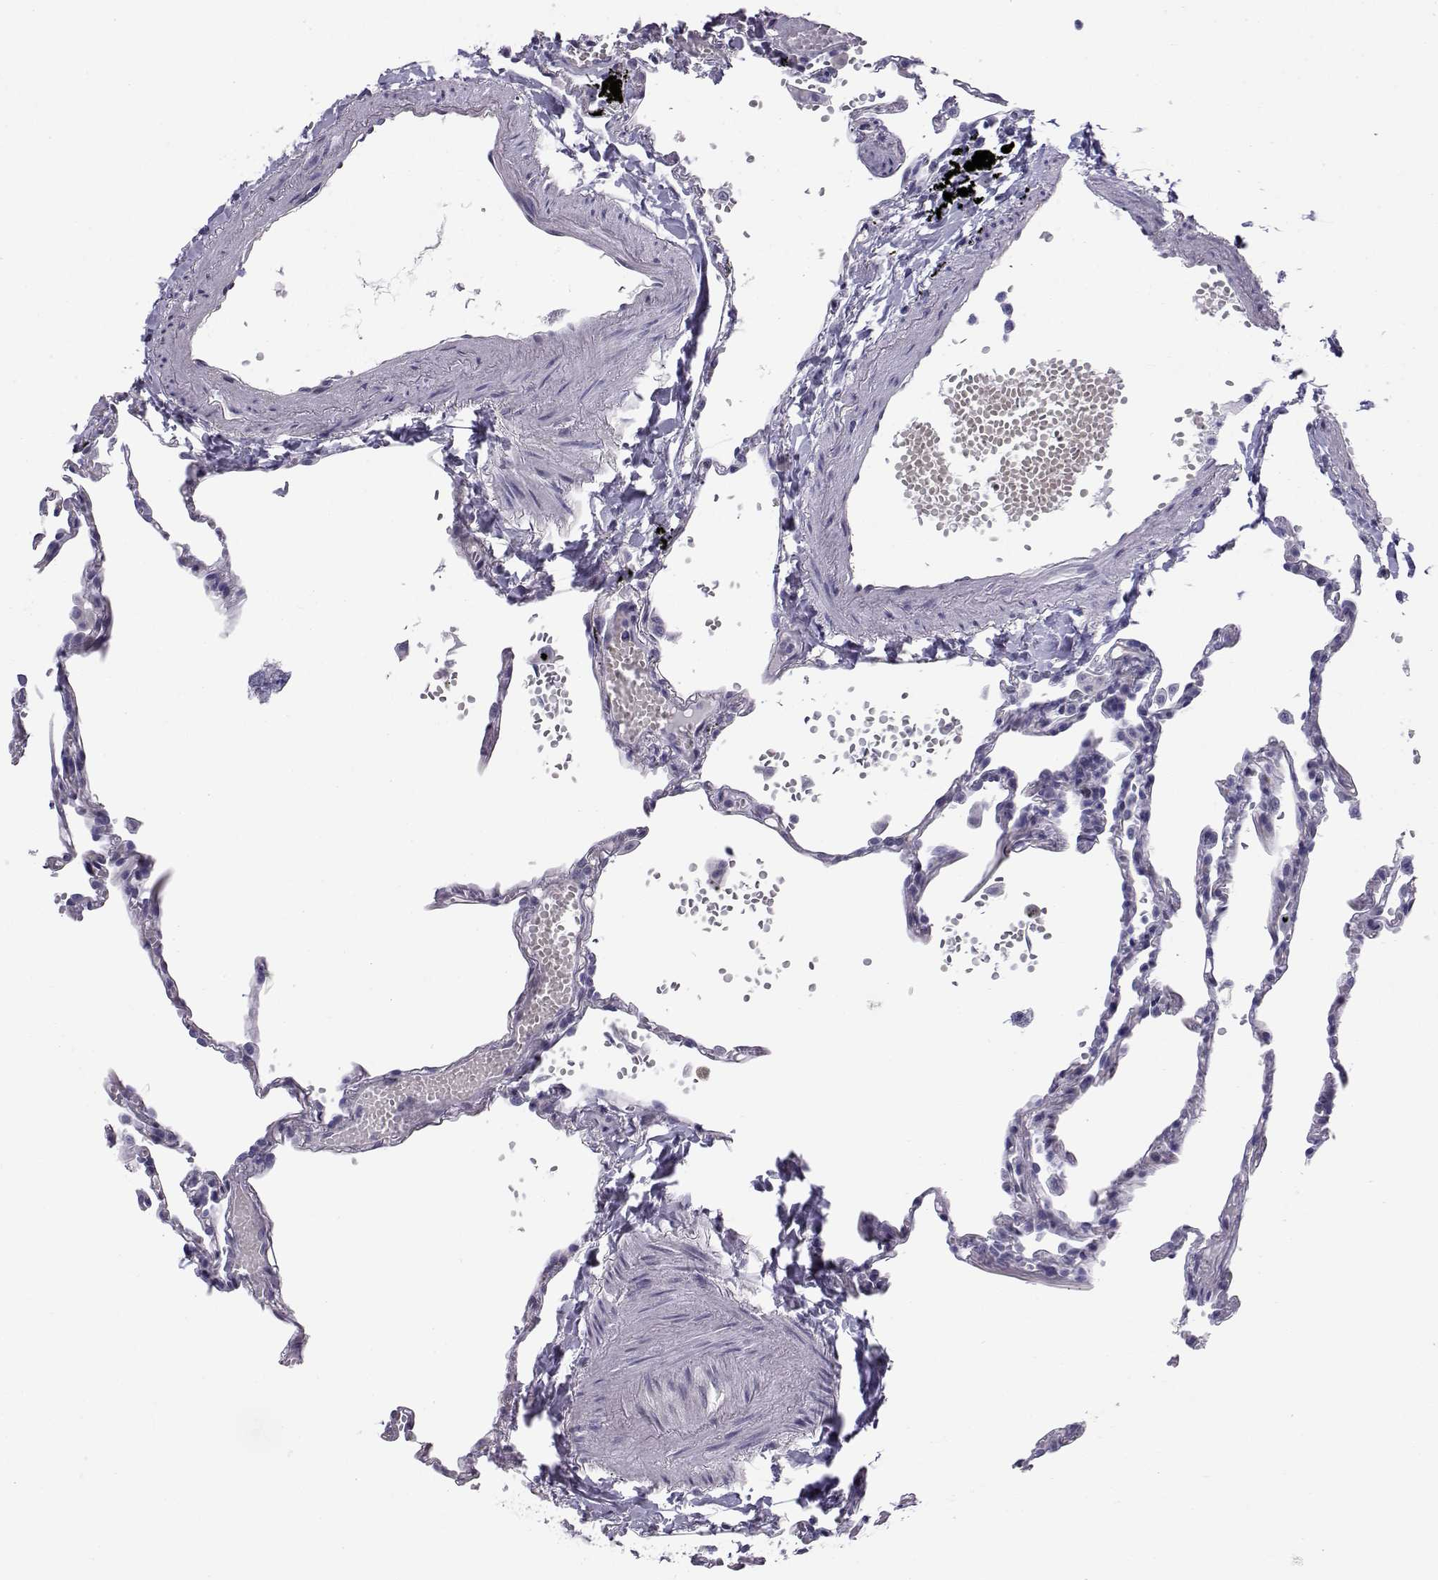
{"staining": {"intensity": "negative", "quantity": "none", "location": "none"}, "tissue": "lung", "cell_type": "Alveolar cells", "image_type": "normal", "snomed": [{"axis": "morphology", "description": "Normal tissue, NOS"}, {"axis": "topography", "description": "Lung"}], "caption": "This histopathology image is of normal lung stained with IHC to label a protein in brown with the nuclei are counter-stained blue. There is no positivity in alveolar cells.", "gene": "RNASE12", "patient": {"sex": "male", "age": 78}}